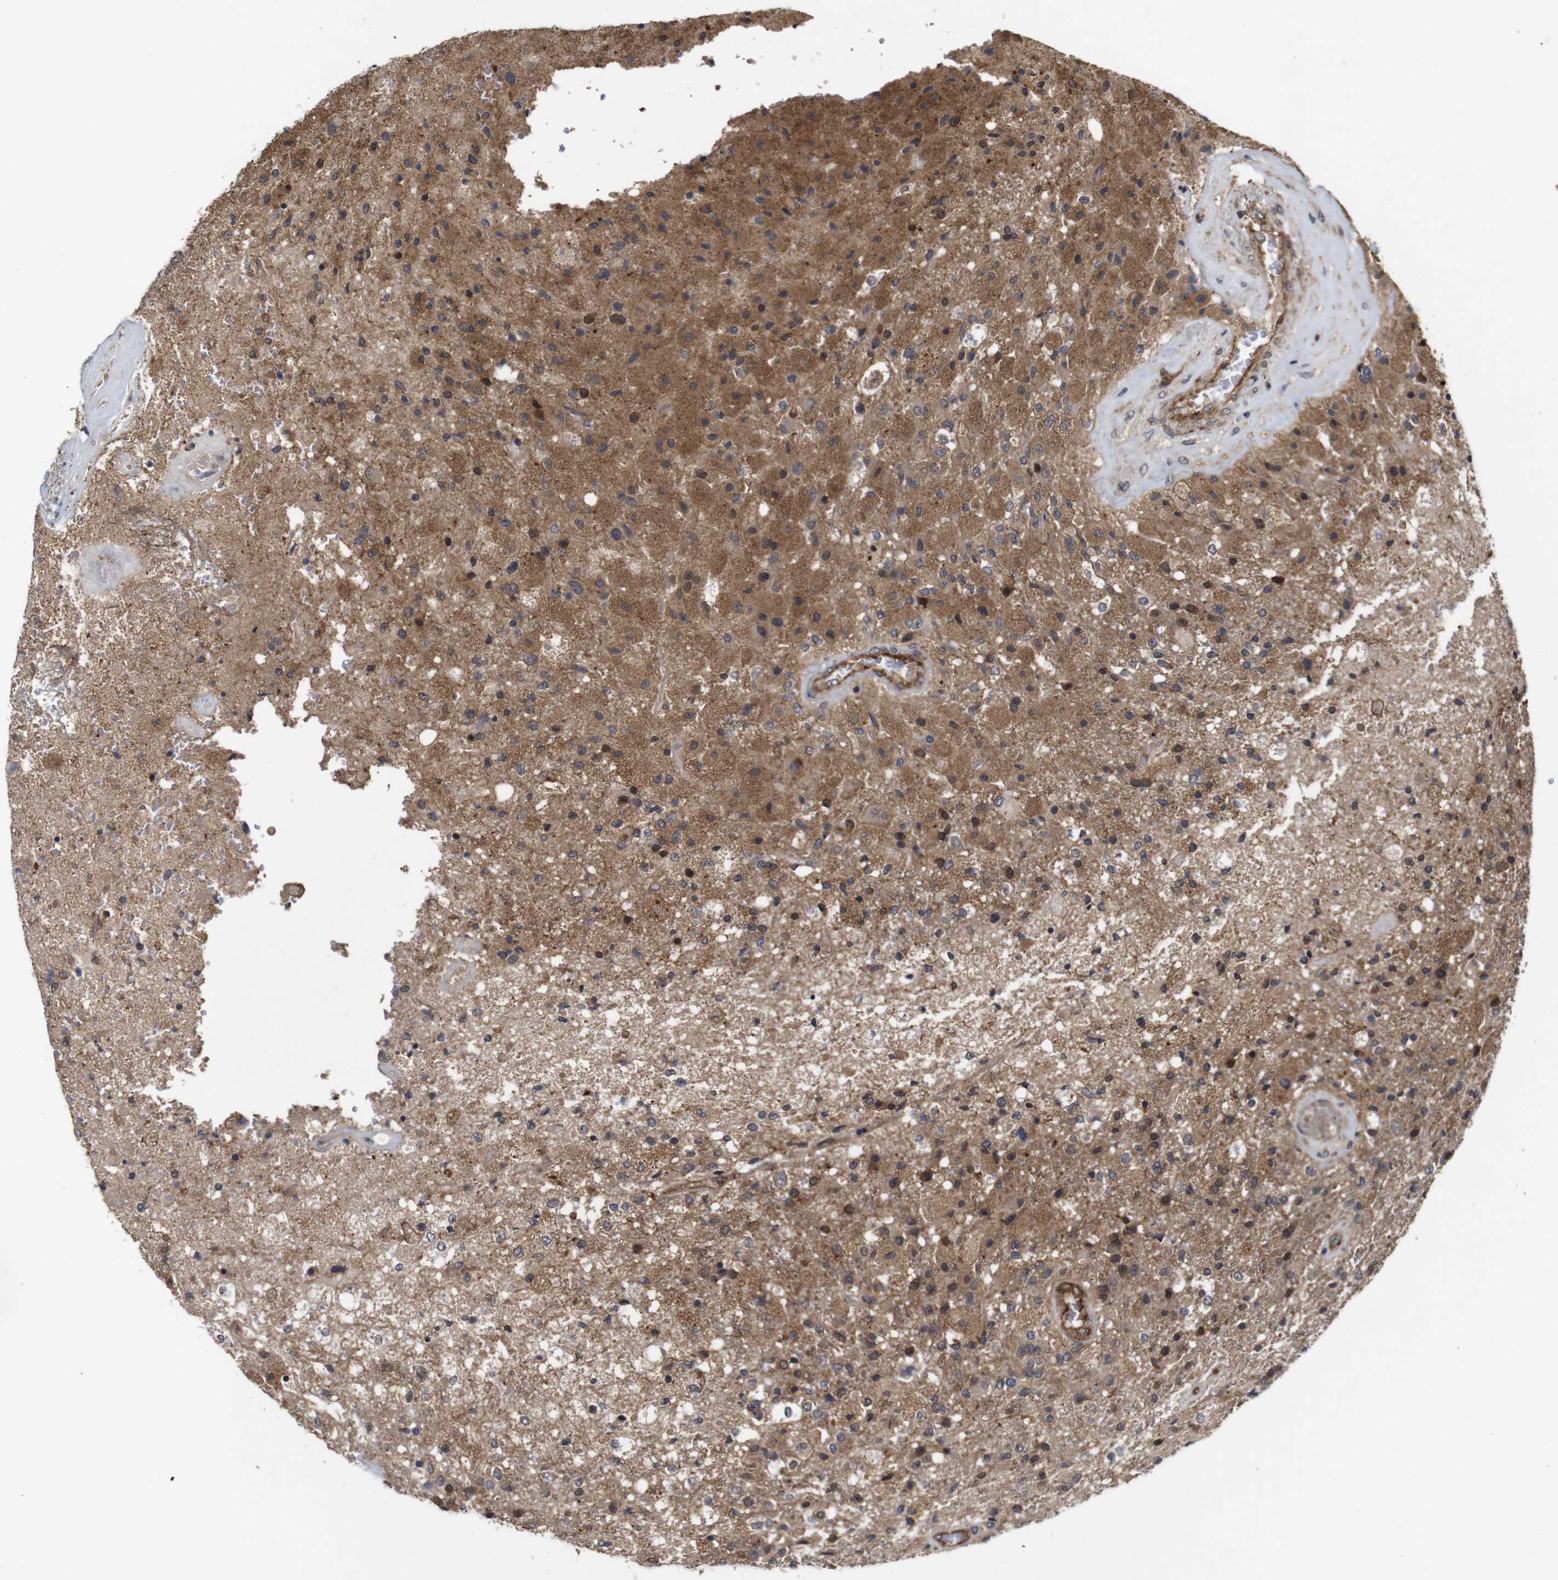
{"staining": {"intensity": "moderate", "quantity": "25%-75%", "location": "cytoplasmic/membranous,nuclear"}, "tissue": "glioma", "cell_type": "Tumor cells", "image_type": "cancer", "snomed": [{"axis": "morphology", "description": "Normal tissue, NOS"}, {"axis": "morphology", "description": "Glioma, malignant, High grade"}, {"axis": "topography", "description": "Cerebral cortex"}], "caption": "DAB immunohistochemical staining of malignant glioma (high-grade) exhibits moderate cytoplasmic/membranous and nuclear protein positivity in about 25%-75% of tumor cells.", "gene": "NANOS1", "patient": {"sex": "male", "age": 77}}